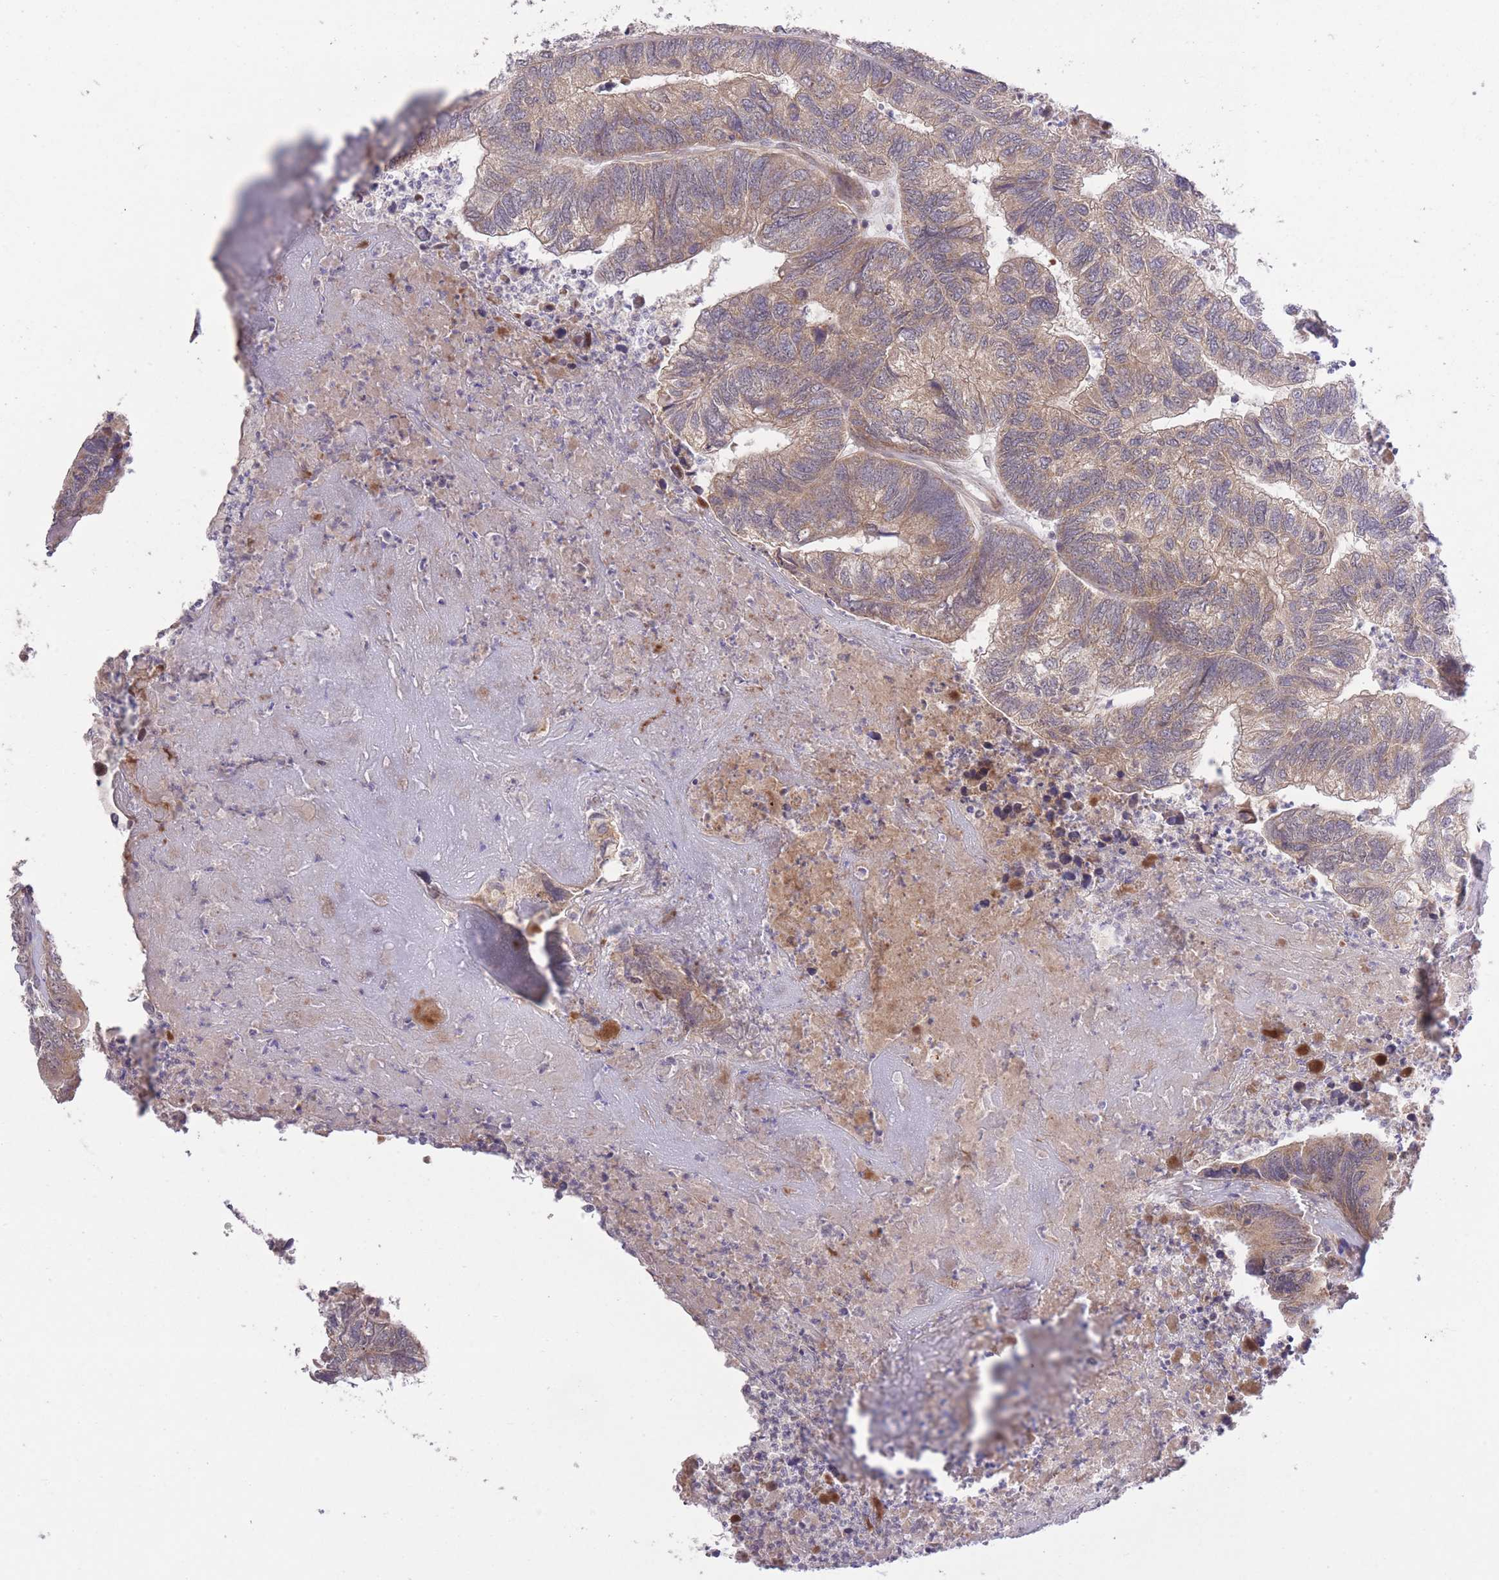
{"staining": {"intensity": "weak", "quantity": ">75%", "location": "cytoplasmic/membranous"}, "tissue": "colorectal cancer", "cell_type": "Tumor cells", "image_type": "cancer", "snomed": [{"axis": "morphology", "description": "Adenocarcinoma, NOS"}, {"axis": "topography", "description": "Colon"}], "caption": "IHC (DAB) staining of human adenocarcinoma (colorectal) exhibits weak cytoplasmic/membranous protein positivity in about >75% of tumor cells.", "gene": "ELOA2", "patient": {"sex": "female", "age": 67}}